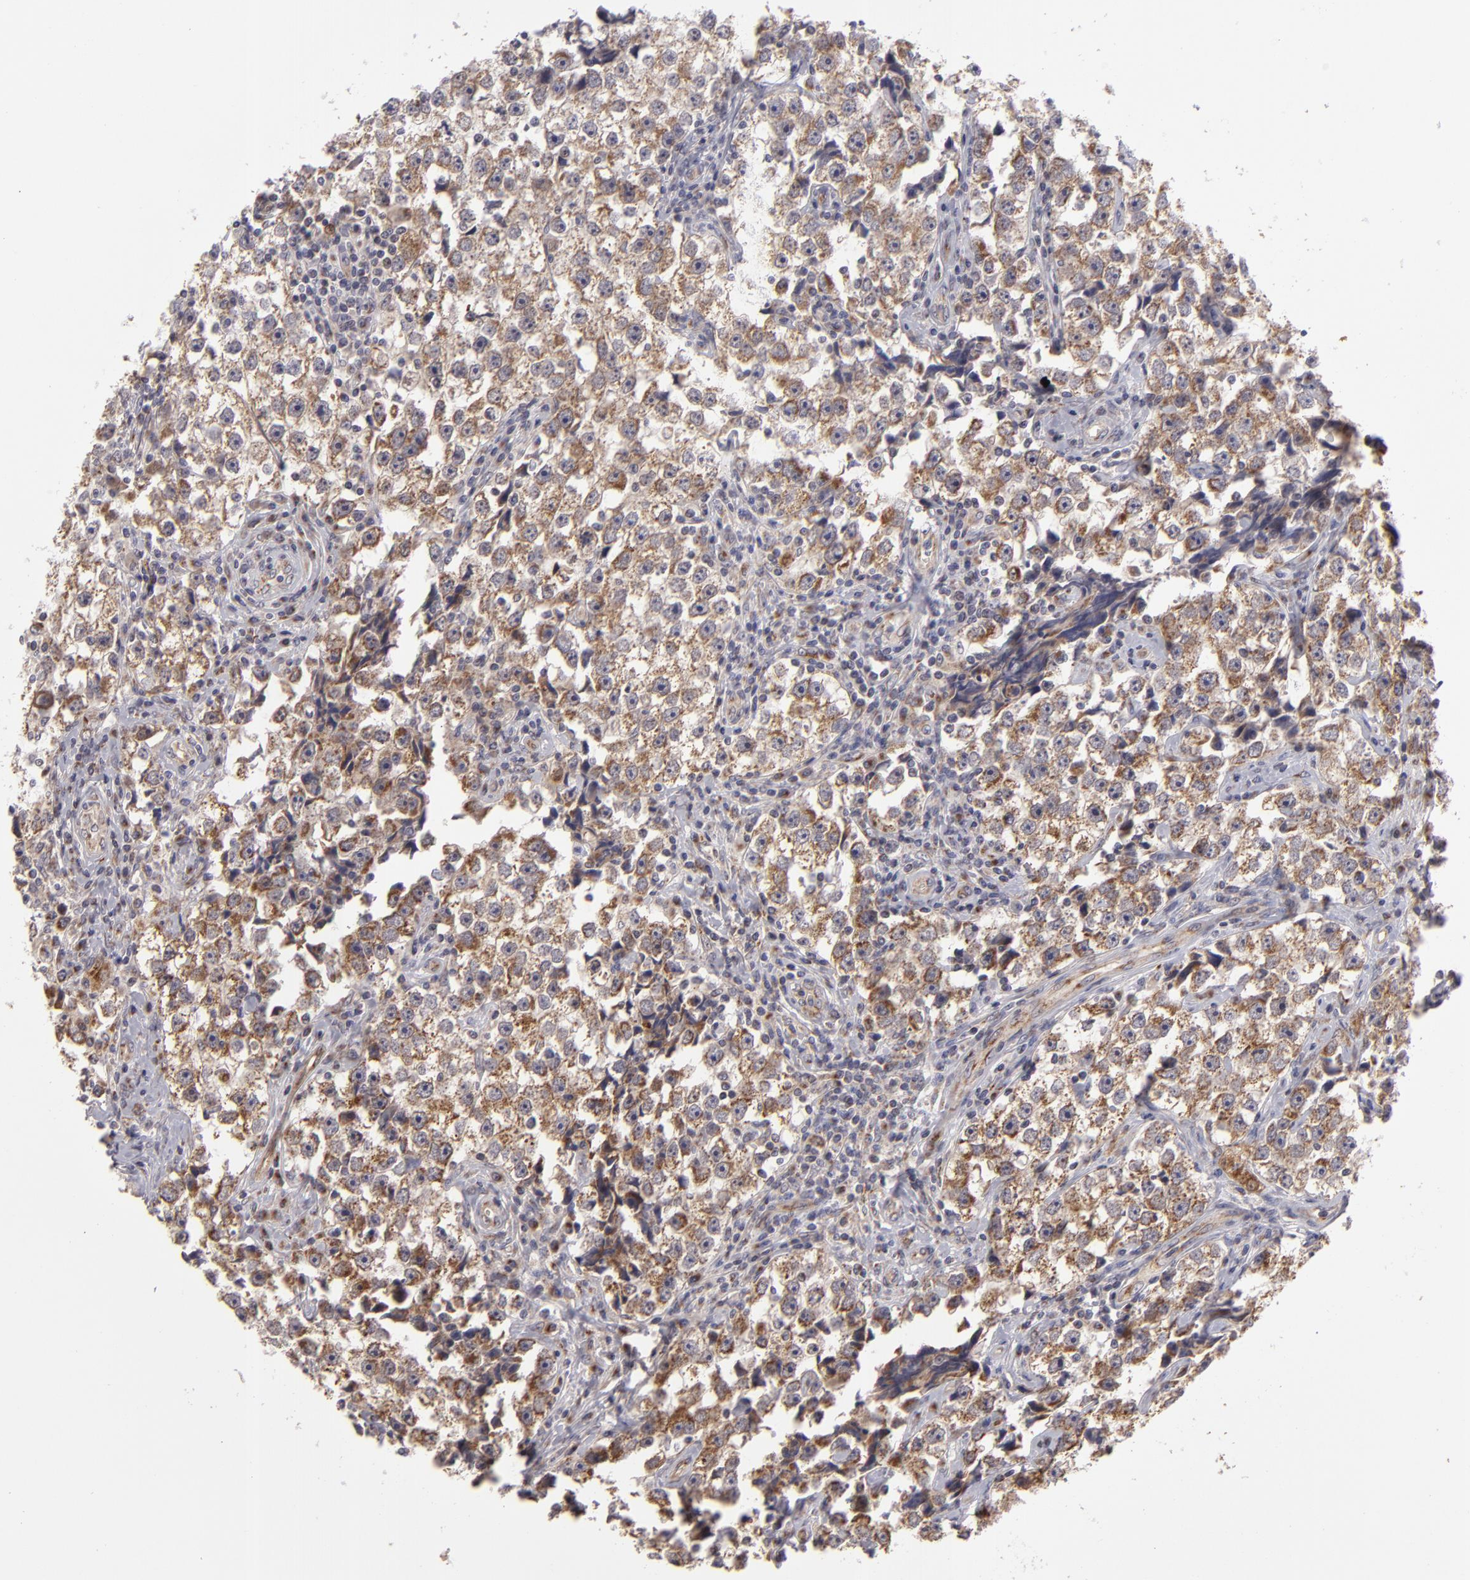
{"staining": {"intensity": "moderate", "quantity": ">75%", "location": "cytoplasmic/membranous"}, "tissue": "testis cancer", "cell_type": "Tumor cells", "image_type": "cancer", "snomed": [{"axis": "morphology", "description": "Seminoma, NOS"}, {"axis": "topography", "description": "Testis"}], "caption": "Immunohistochemistry of human seminoma (testis) displays medium levels of moderate cytoplasmic/membranous positivity in about >75% of tumor cells.", "gene": "SH2D4A", "patient": {"sex": "male", "age": 32}}